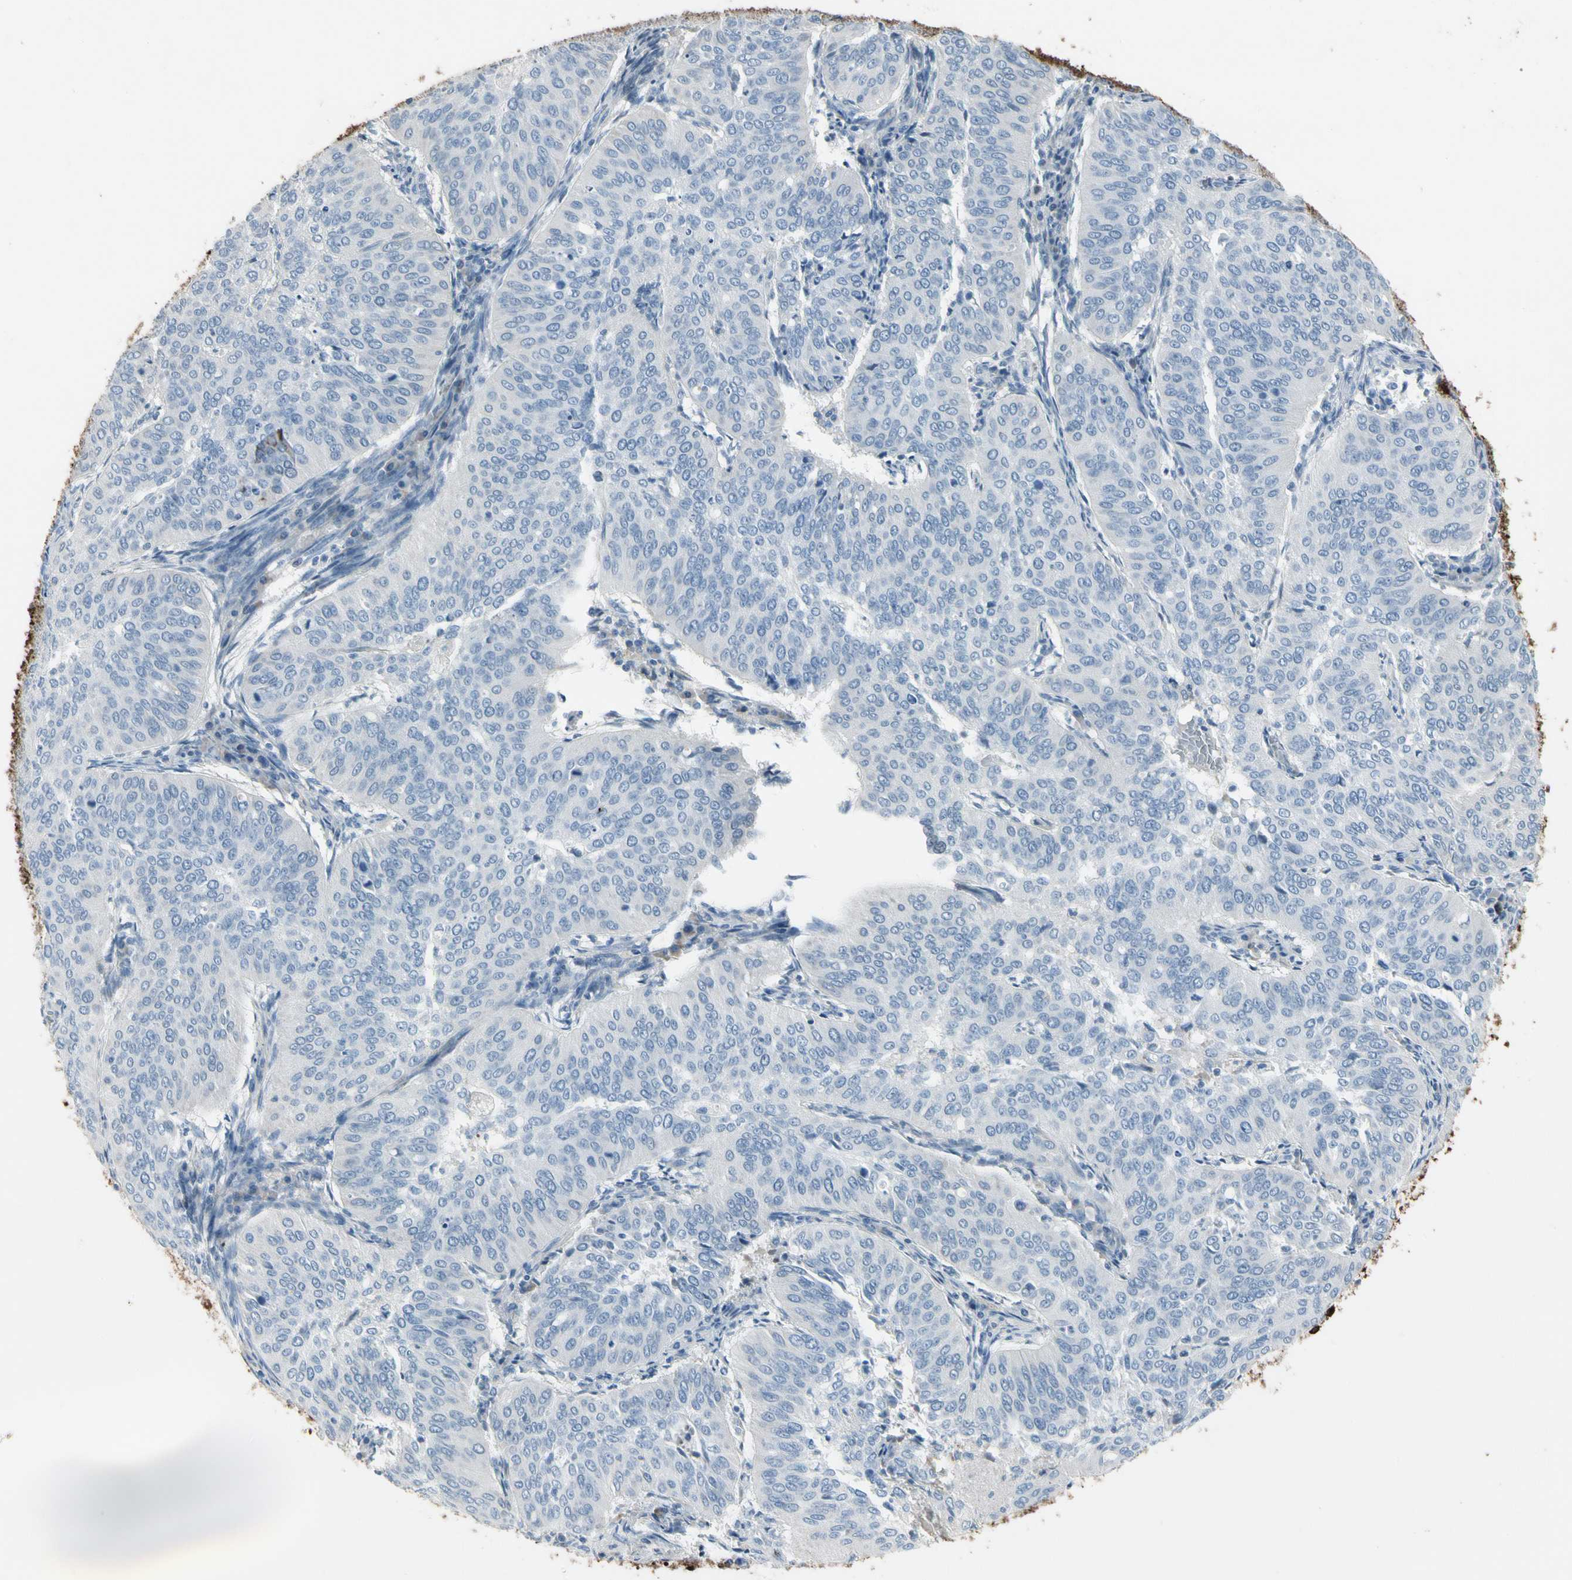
{"staining": {"intensity": "negative", "quantity": "none", "location": "none"}, "tissue": "cervical cancer", "cell_type": "Tumor cells", "image_type": "cancer", "snomed": [{"axis": "morphology", "description": "Normal tissue, NOS"}, {"axis": "morphology", "description": "Squamous cell carcinoma, NOS"}, {"axis": "topography", "description": "Cervix"}], "caption": "IHC of human cervical cancer demonstrates no expression in tumor cells.", "gene": "PIGR", "patient": {"sex": "female", "age": 39}}